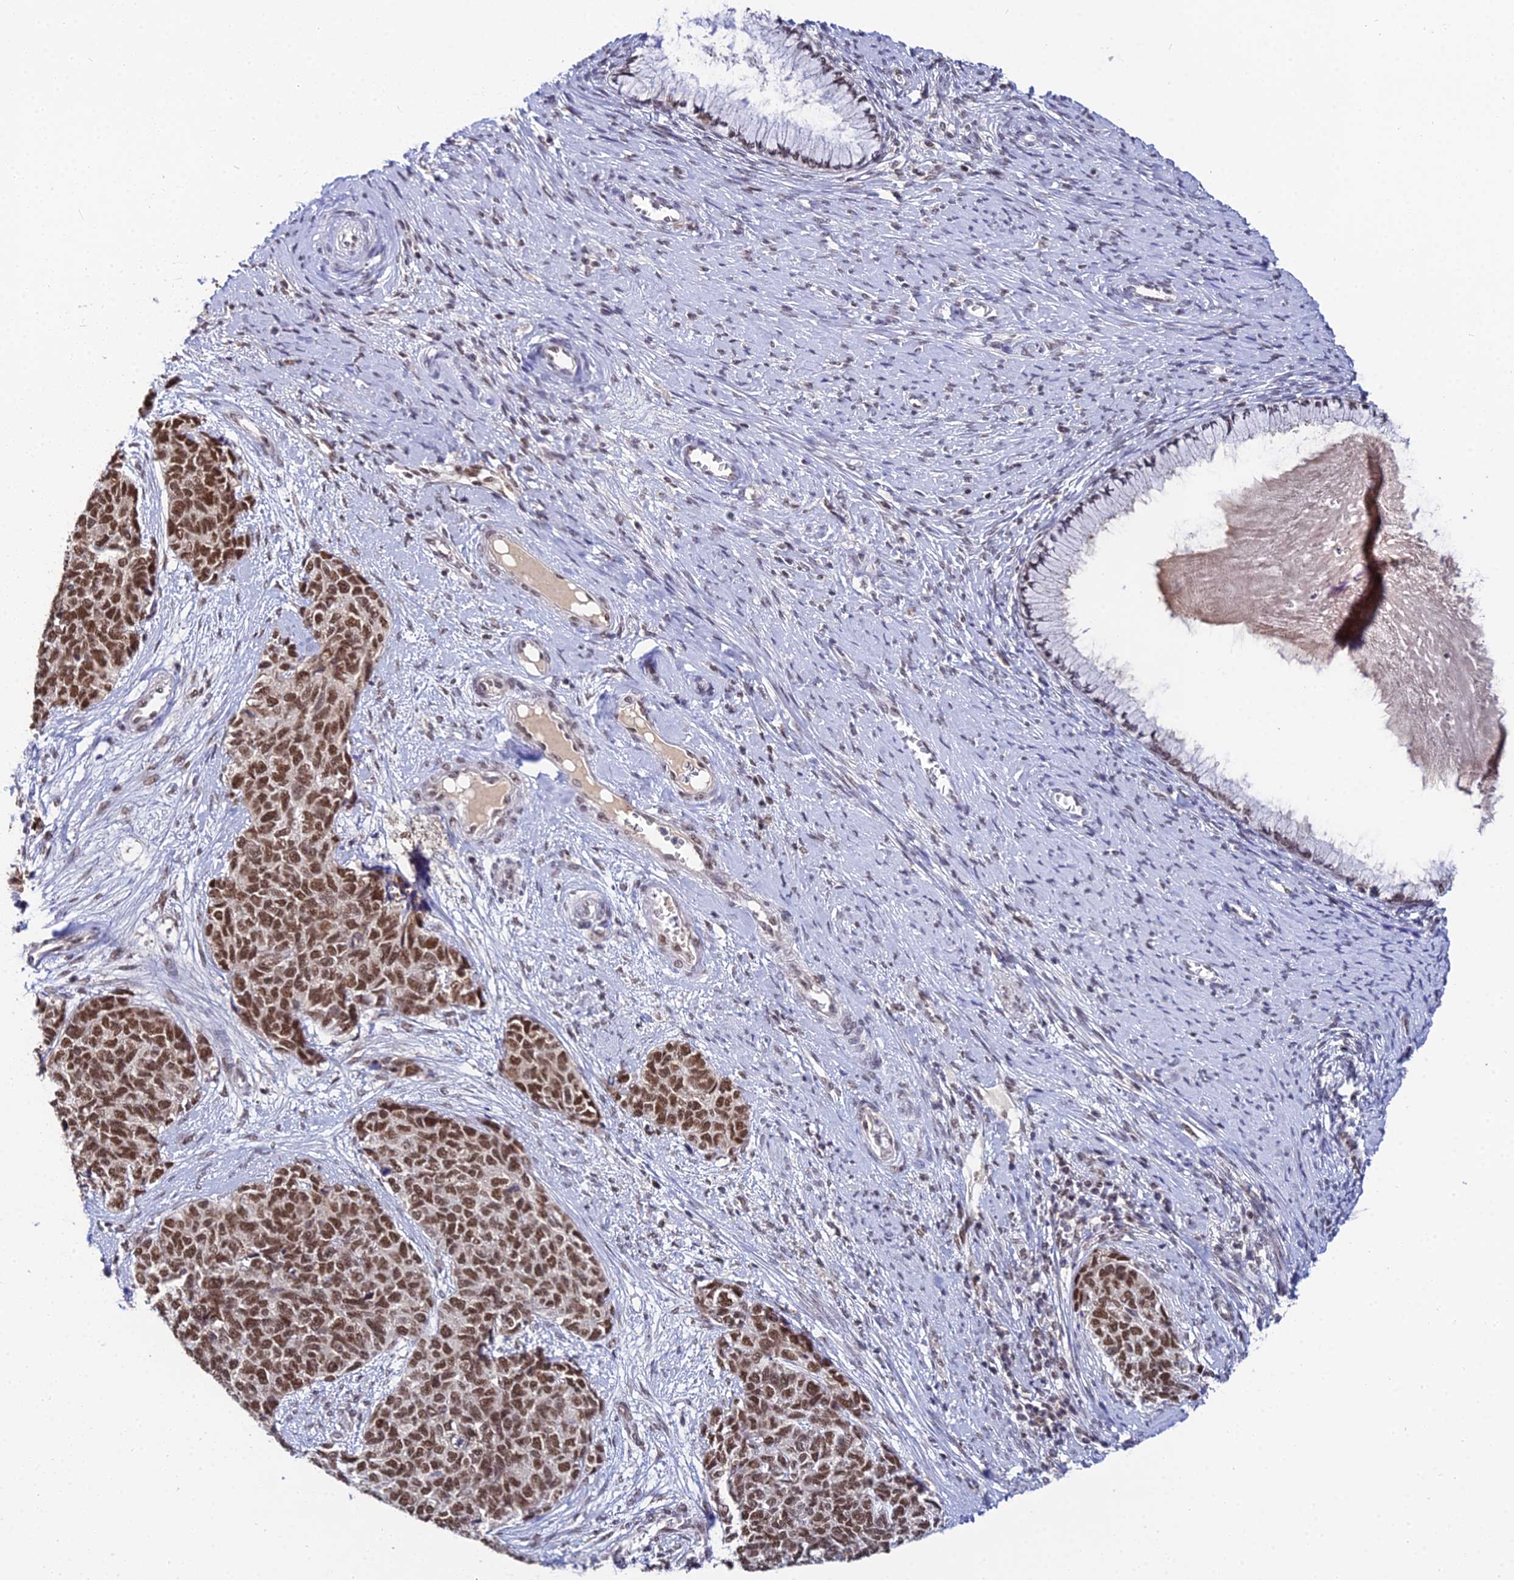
{"staining": {"intensity": "strong", "quantity": ">75%", "location": "nuclear"}, "tissue": "cervical cancer", "cell_type": "Tumor cells", "image_type": "cancer", "snomed": [{"axis": "morphology", "description": "Squamous cell carcinoma, NOS"}, {"axis": "topography", "description": "Cervix"}], "caption": "Protein expression by IHC reveals strong nuclear staining in about >75% of tumor cells in squamous cell carcinoma (cervical).", "gene": "EXOSC3", "patient": {"sex": "female", "age": 63}}